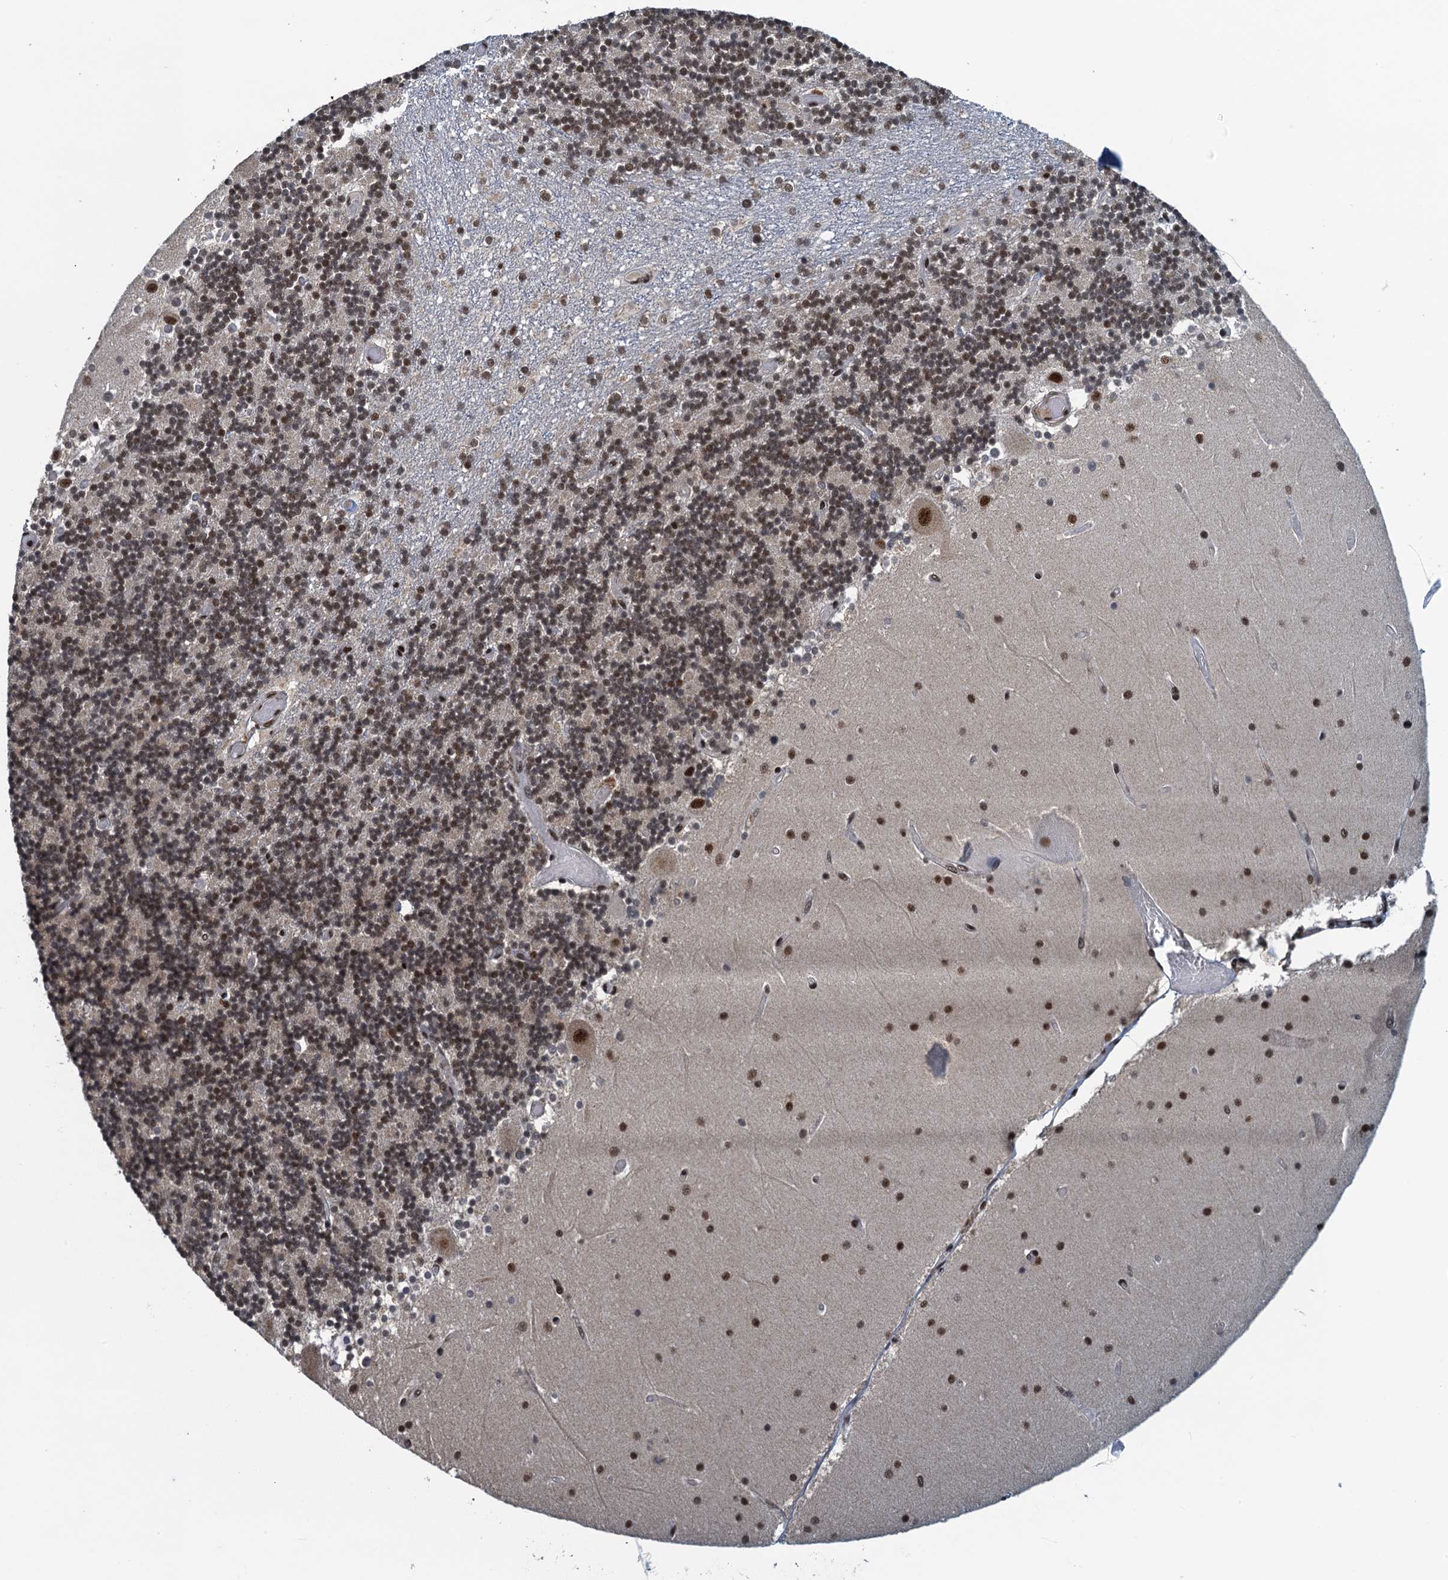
{"staining": {"intensity": "moderate", "quantity": "25%-75%", "location": "nuclear"}, "tissue": "cerebellum", "cell_type": "Cells in granular layer", "image_type": "normal", "snomed": [{"axis": "morphology", "description": "Normal tissue, NOS"}, {"axis": "topography", "description": "Cerebellum"}], "caption": "Immunohistochemical staining of benign cerebellum displays 25%-75% levels of moderate nuclear protein staining in about 25%-75% of cells in granular layer.", "gene": "ZC3H18", "patient": {"sex": "female", "age": 28}}